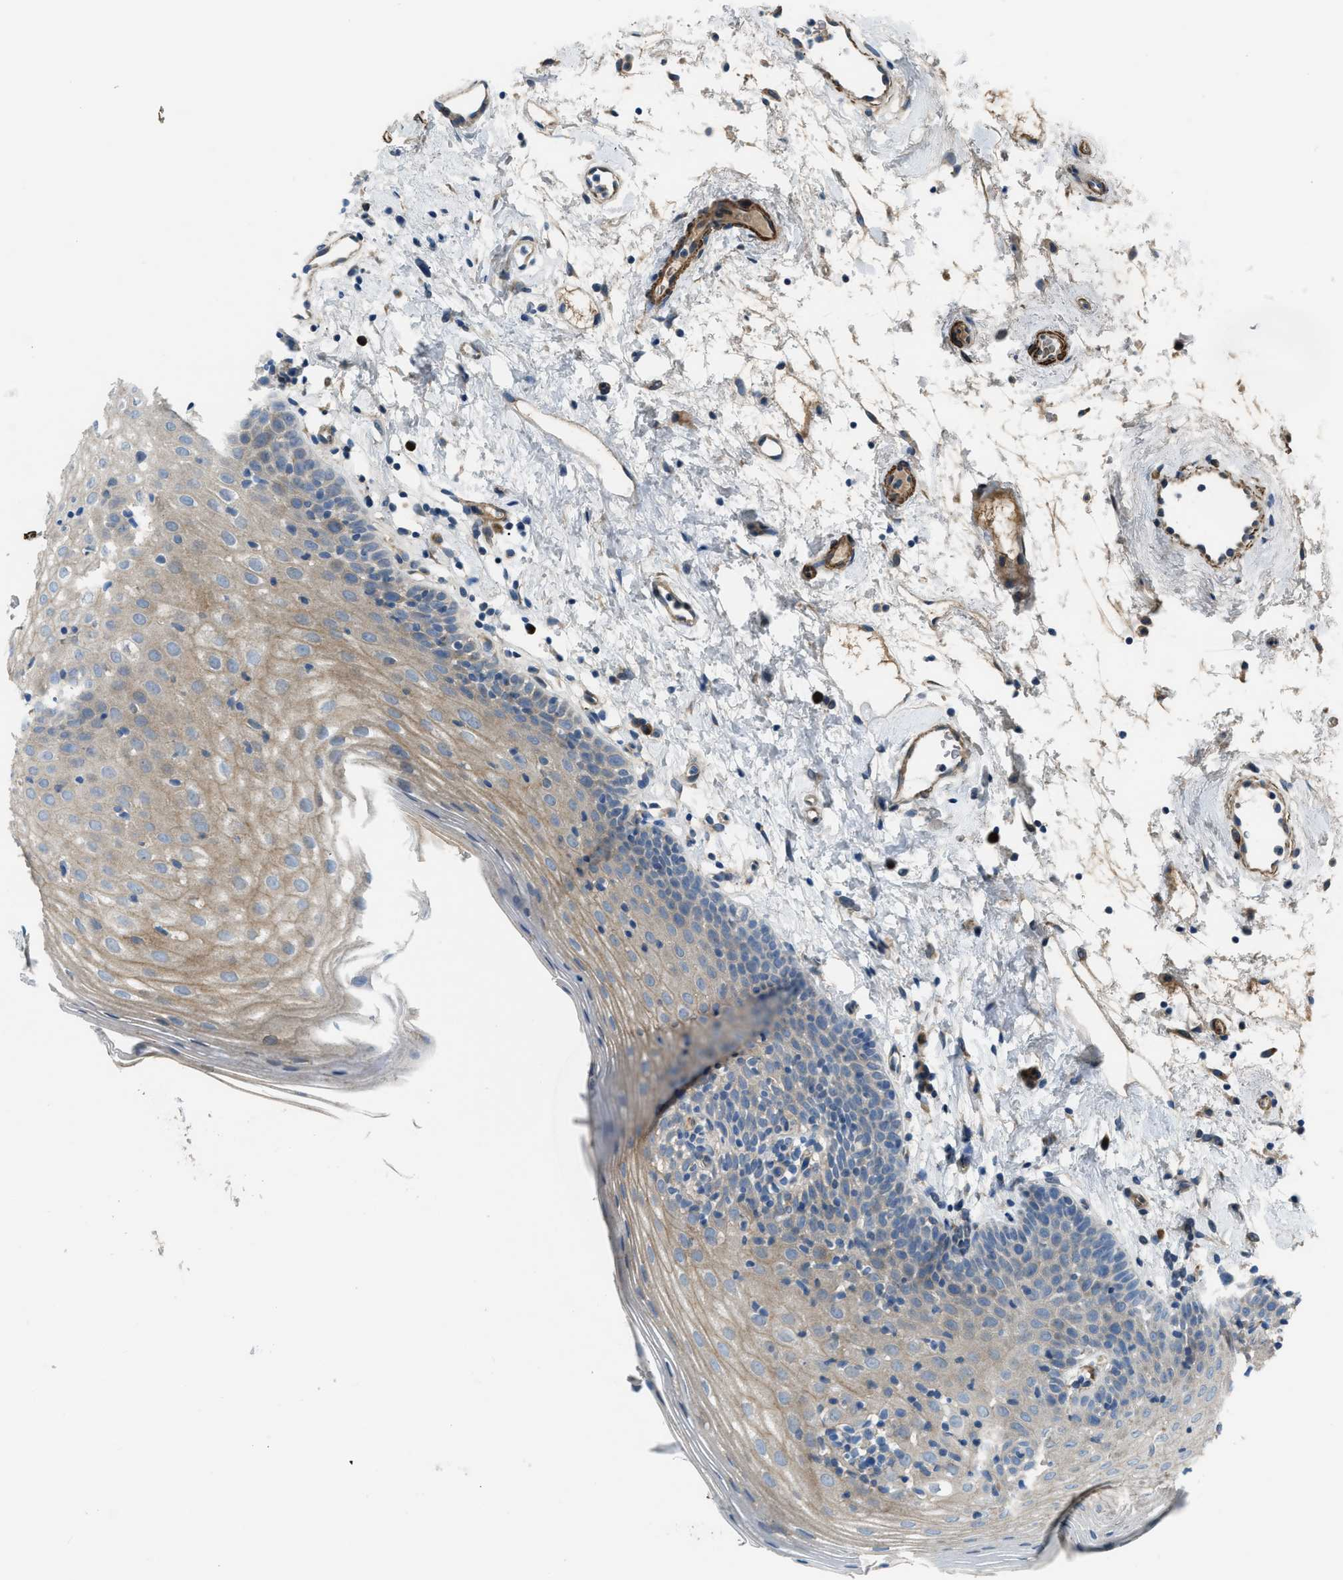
{"staining": {"intensity": "moderate", "quantity": ">75%", "location": "cytoplasmic/membranous"}, "tissue": "oral mucosa", "cell_type": "Squamous epithelial cells", "image_type": "normal", "snomed": [{"axis": "morphology", "description": "Normal tissue, NOS"}, {"axis": "topography", "description": "Oral tissue"}], "caption": "Oral mucosa stained with DAB (3,3'-diaminobenzidine) immunohistochemistry (IHC) reveals medium levels of moderate cytoplasmic/membranous staining in approximately >75% of squamous epithelial cells.", "gene": "BMPR1A", "patient": {"sex": "male", "age": 66}}